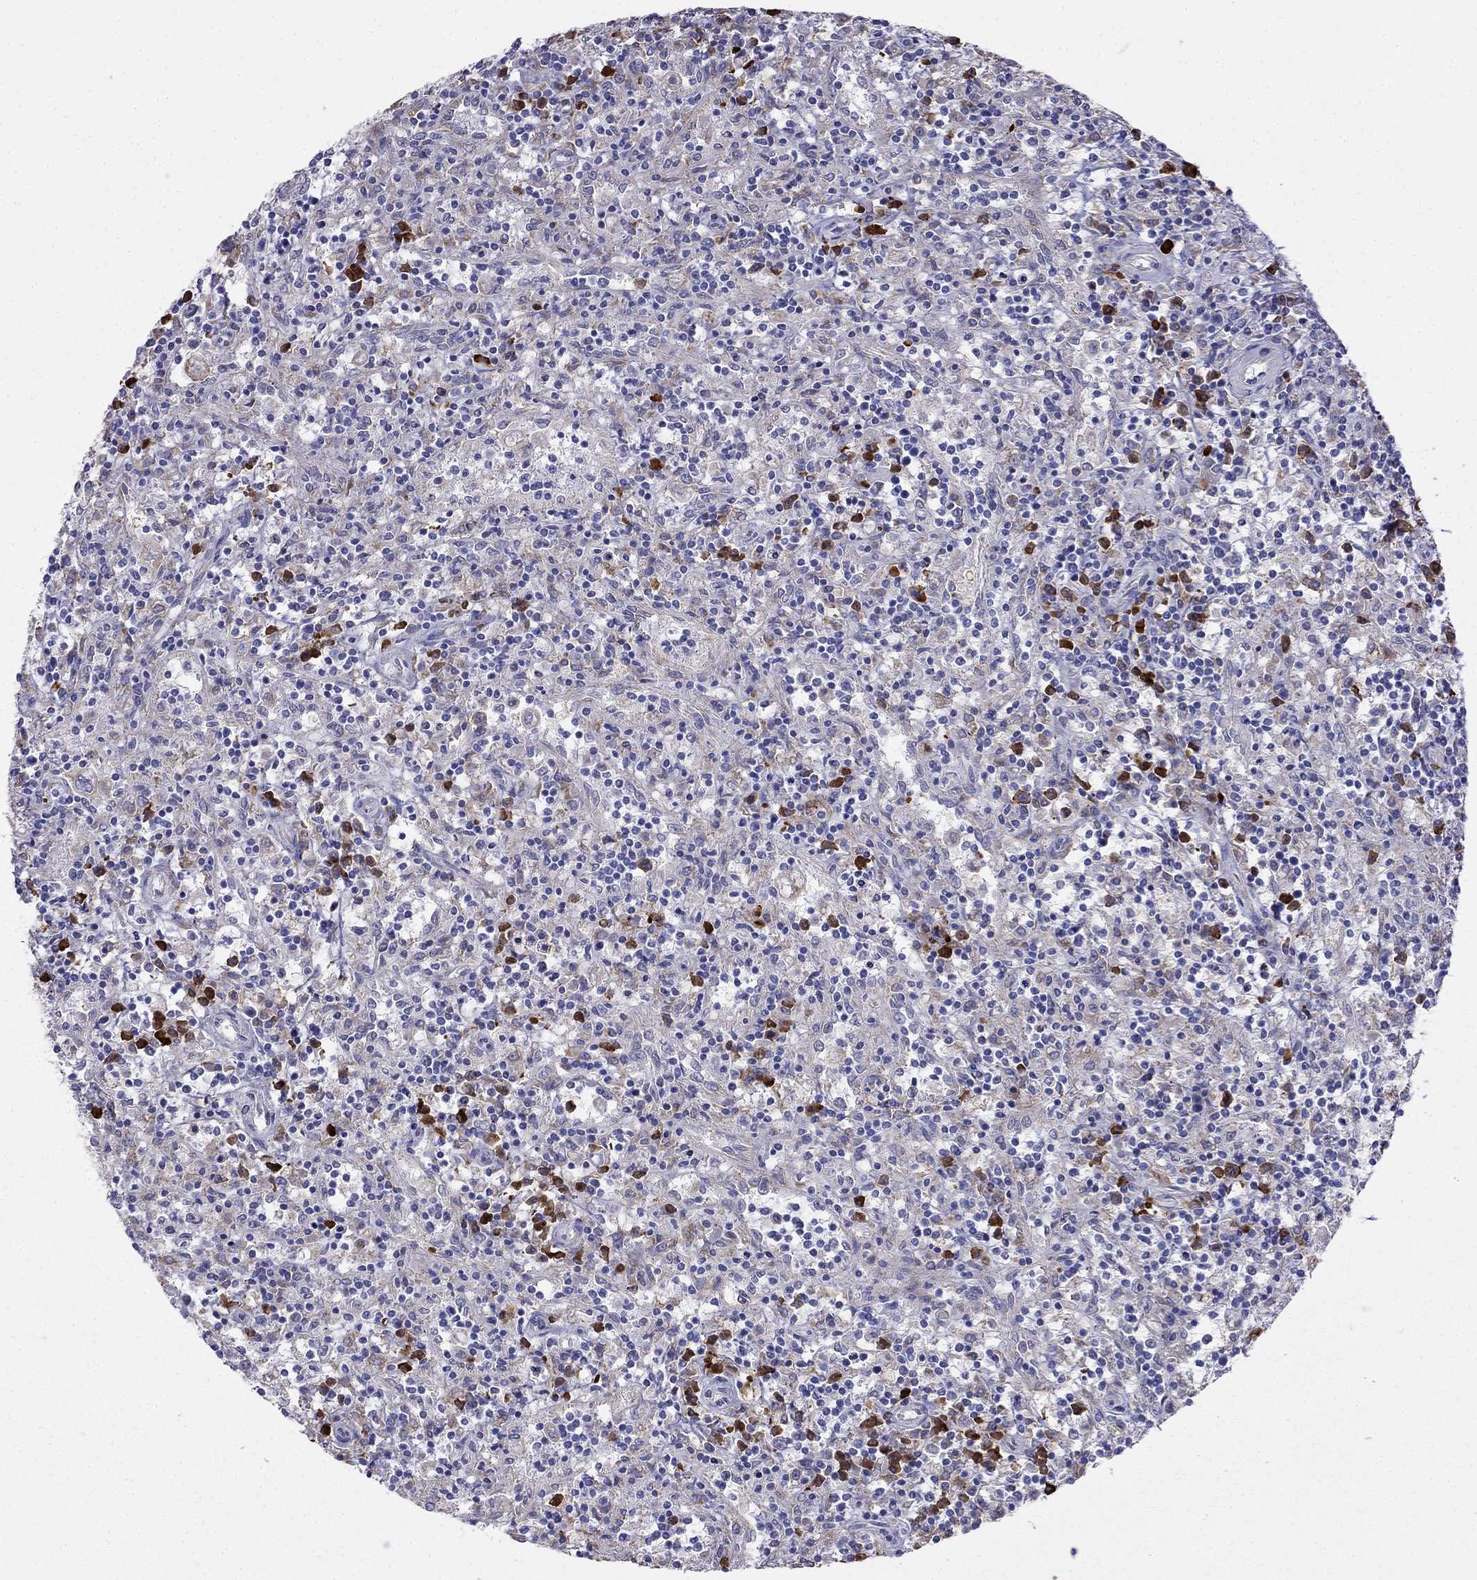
{"staining": {"intensity": "negative", "quantity": "none", "location": "none"}, "tissue": "lymphoma", "cell_type": "Tumor cells", "image_type": "cancer", "snomed": [{"axis": "morphology", "description": "Malignant lymphoma, non-Hodgkin's type, Low grade"}, {"axis": "topography", "description": "Spleen"}], "caption": "An immunohistochemistry (IHC) histopathology image of malignant lymphoma, non-Hodgkin's type (low-grade) is shown. There is no staining in tumor cells of malignant lymphoma, non-Hodgkin's type (low-grade).", "gene": "LONRF2", "patient": {"sex": "male", "age": 62}}